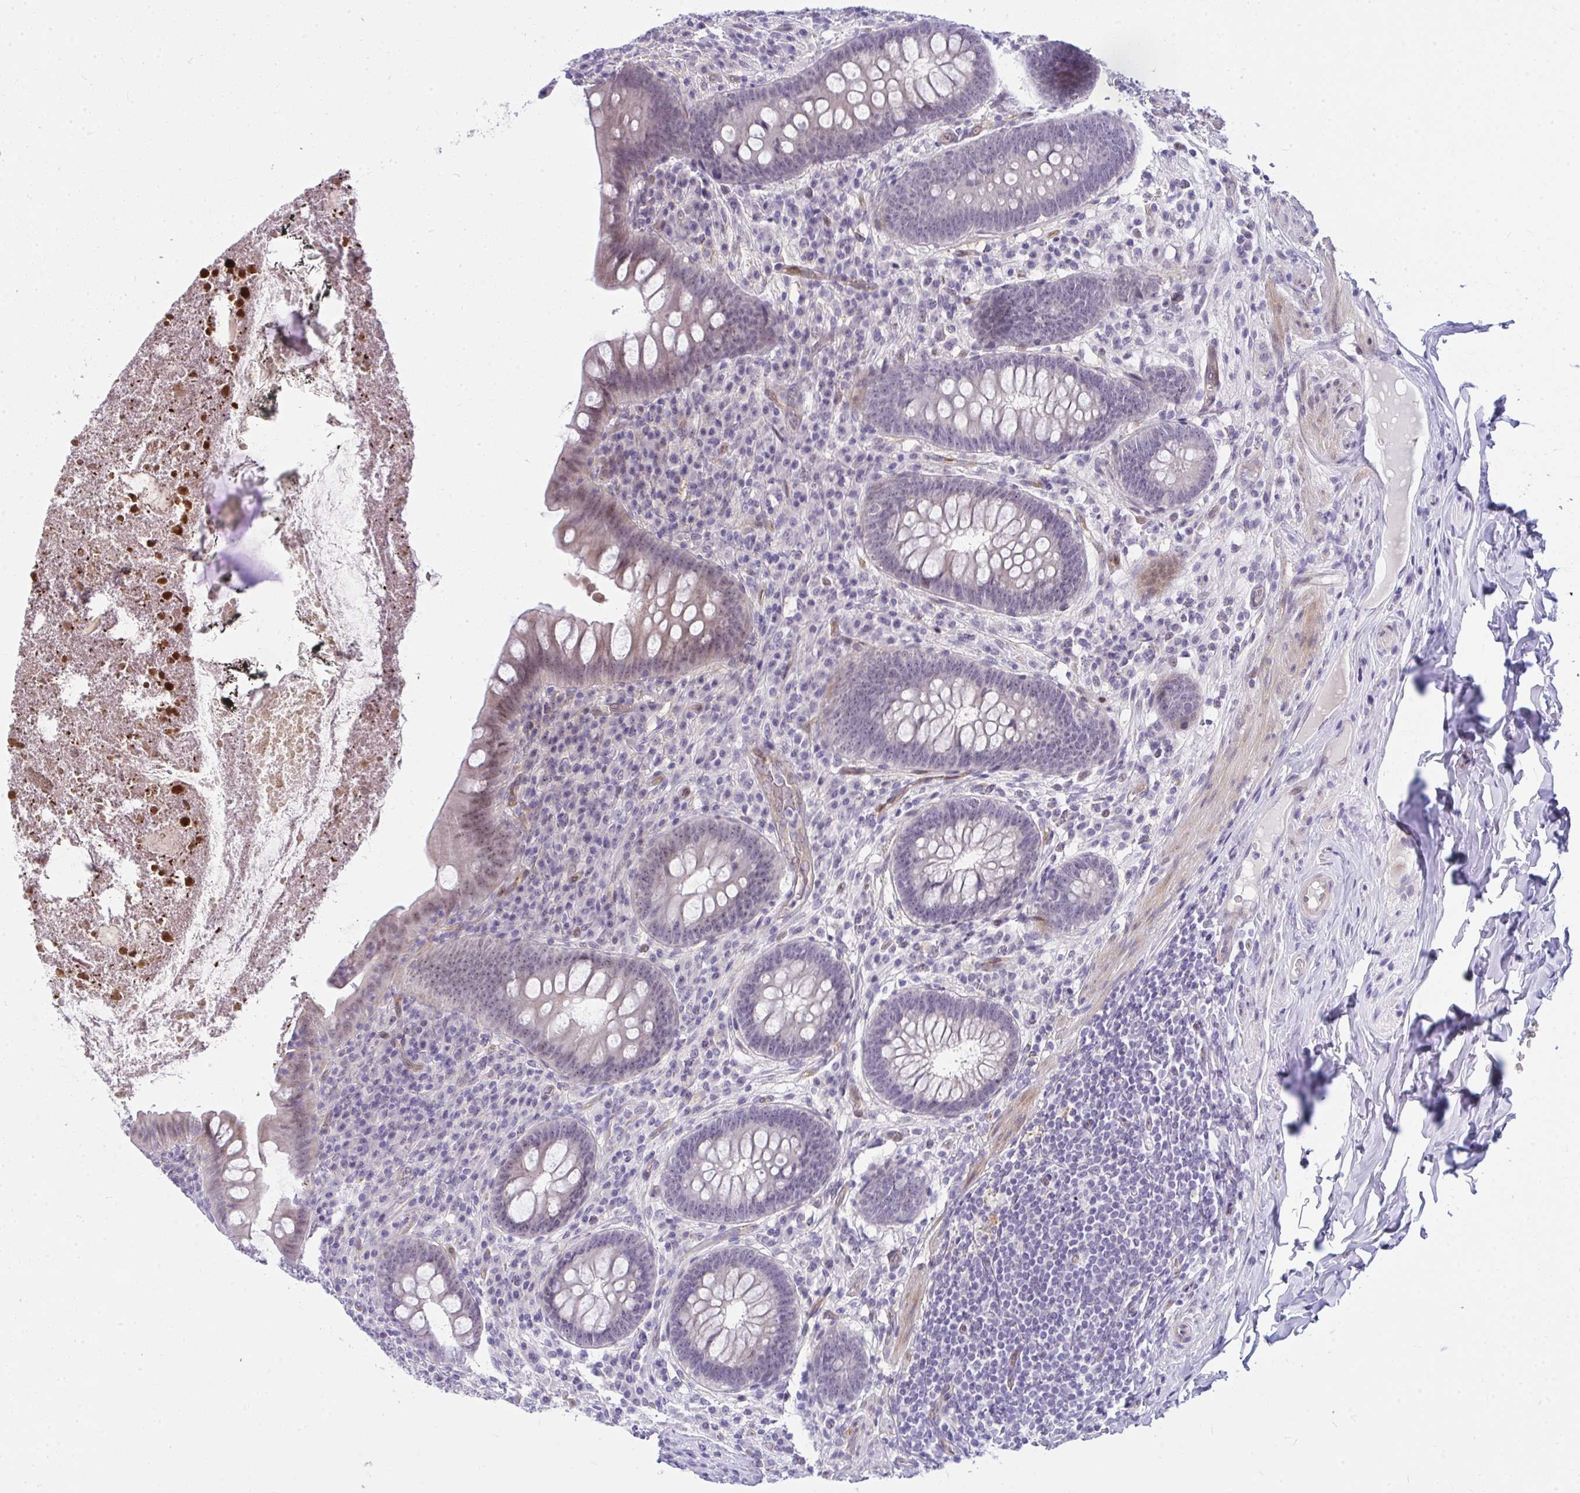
{"staining": {"intensity": "weak", "quantity": "<25%", "location": "nuclear"}, "tissue": "appendix", "cell_type": "Glandular cells", "image_type": "normal", "snomed": [{"axis": "morphology", "description": "Normal tissue, NOS"}, {"axis": "topography", "description": "Appendix"}], "caption": "Immunohistochemistry micrograph of unremarkable appendix stained for a protein (brown), which reveals no expression in glandular cells.", "gene": "NFXL1", "patient": {"sex": "male", "age": 71}}